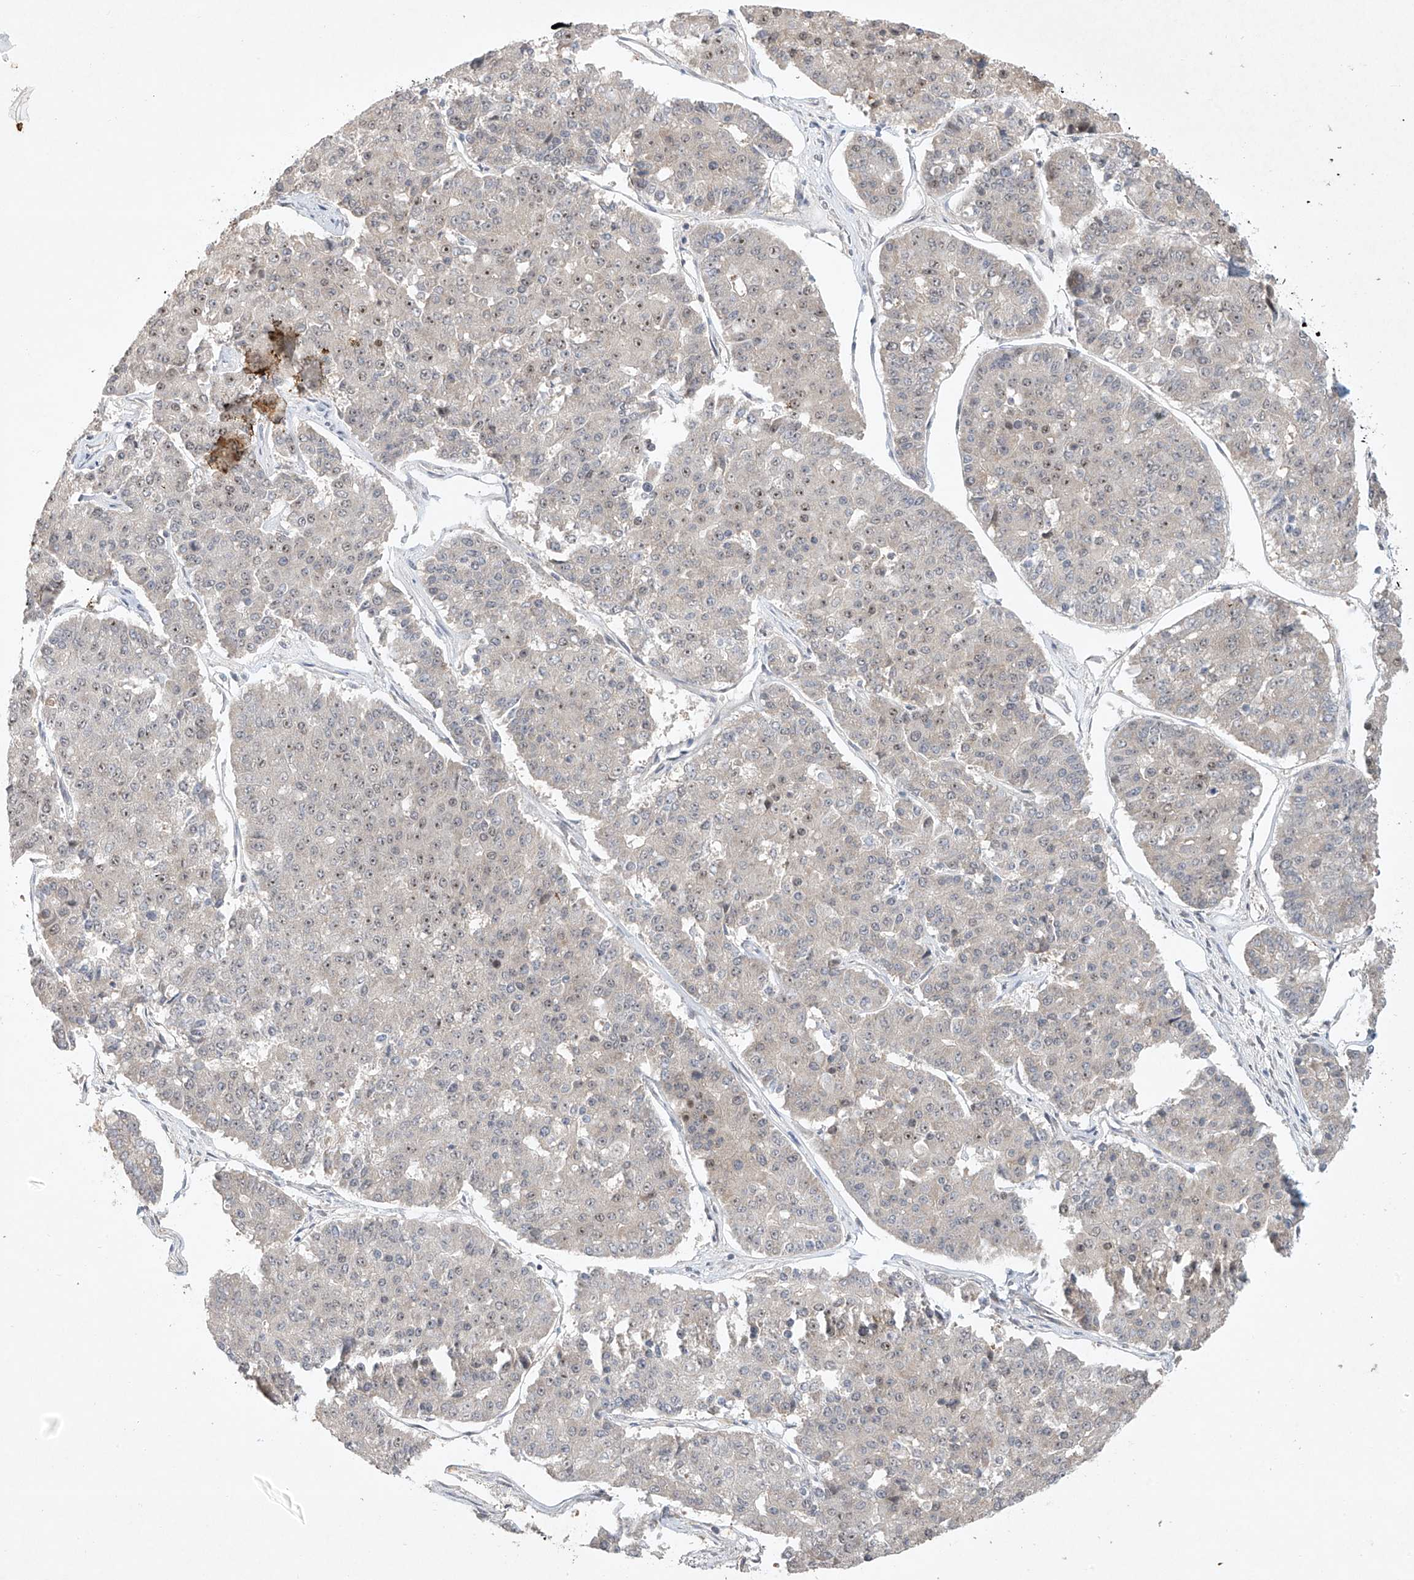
{"staining": {"intensity": "moderate", "quantity": "<25%", "location": "nuclear"}, "tissue": "pancreatic cancer", "cell_type": "Tumor cells", "image_type": "cancer", "snomed": [{"axis": "morphology", "description": "Adenocarcinoma, NOS"}, {"axis": "topography", "description": "Pancreas"}], "caption": "Protein expression analysis of pancreatic cancer (adenocarcinoma) shows moderate nuclear positivity in about <25% of tumor cells.", "gene": "TASP1", "patient": {"sex": "male", "age": 50}}